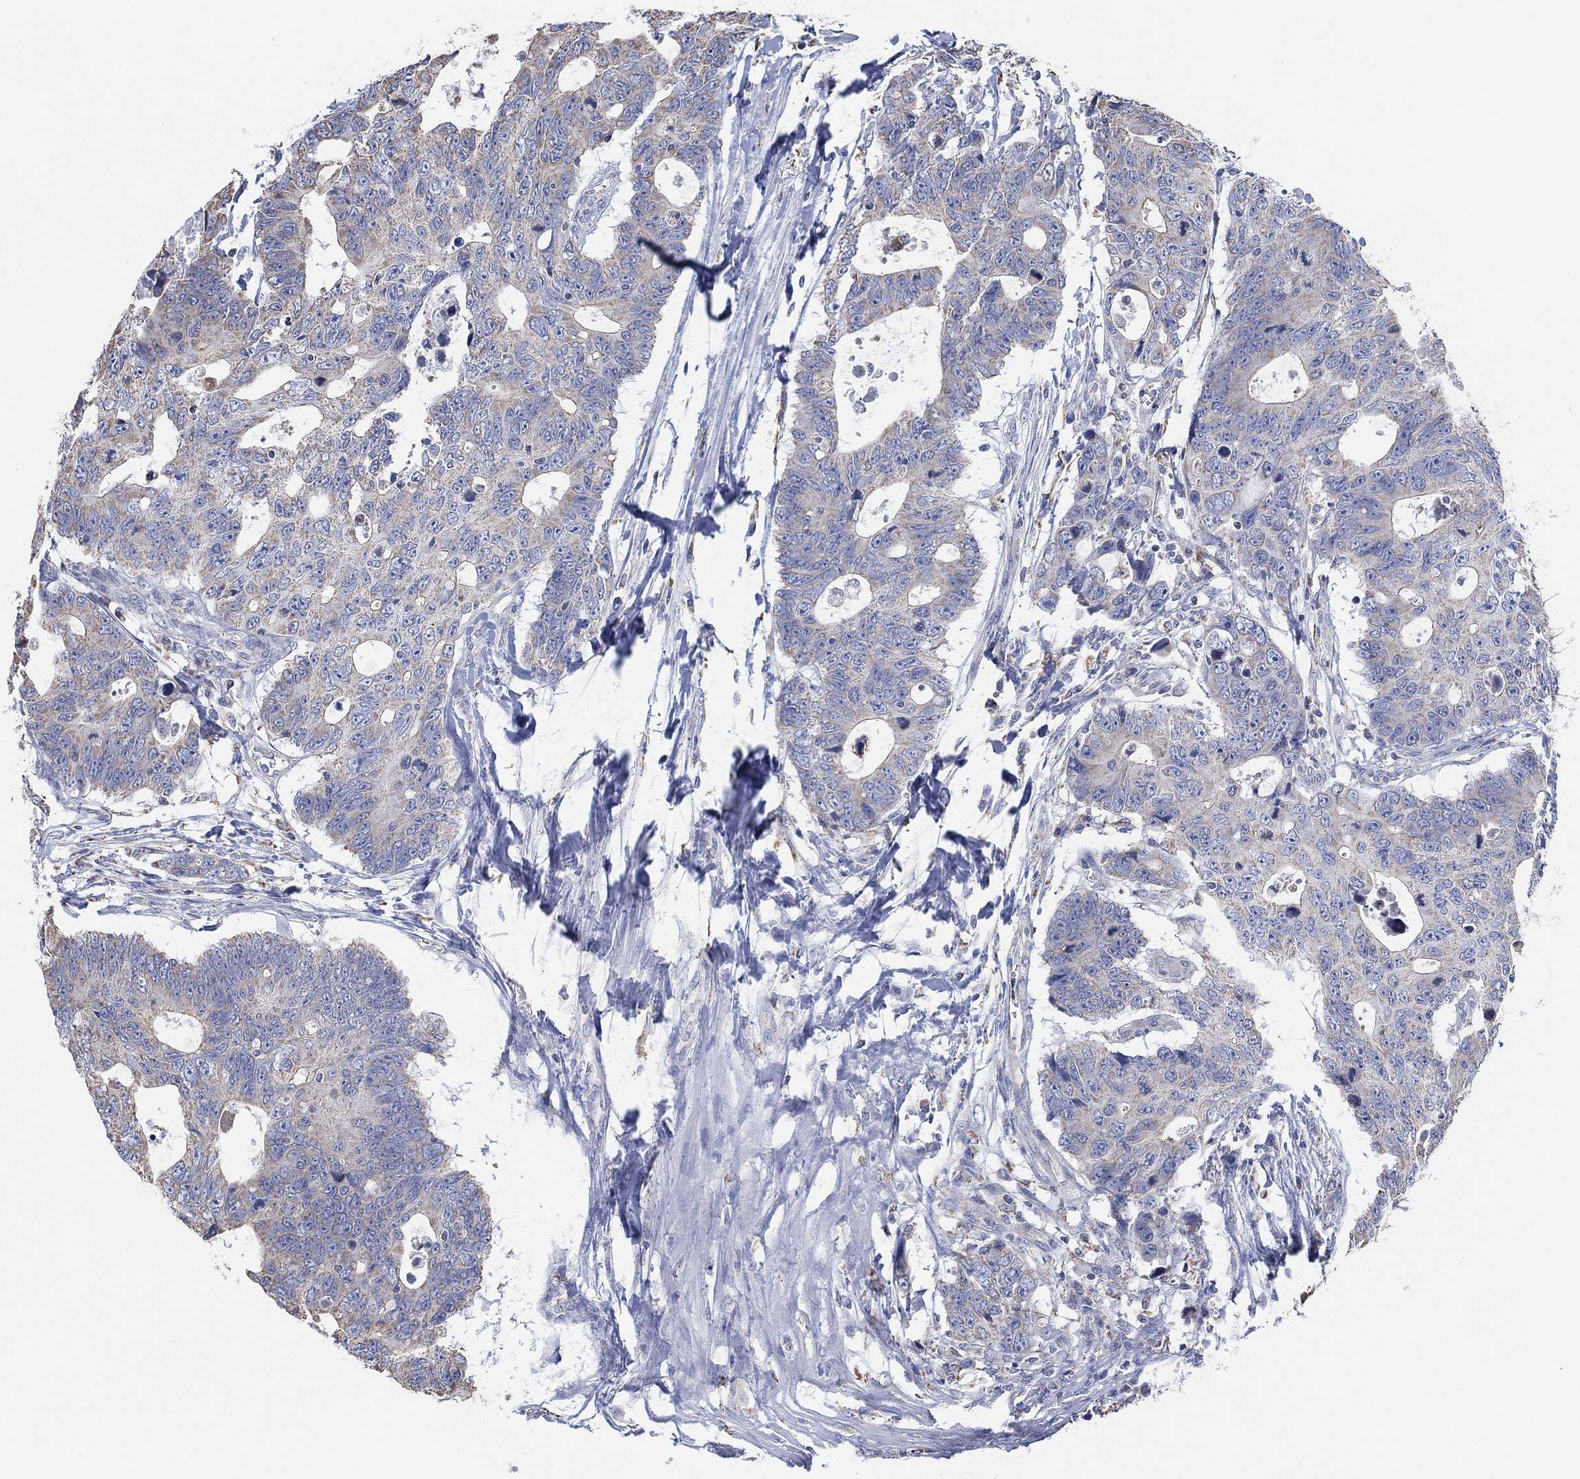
{"staining": {"intensity": "negative", "quantity": "none", "location": "none"}, "tissue": "colorectal cancer", "cell_type": "Tumor cells", "image_type": "cancer", "snomed": [{"axis": "morphology", "description": "Adenocarcinoma, NOS"}, {"axis": "topography", "description": "Colon"}], "caption": "This is an IHC histopathology image of human colorectal adenocarcinoma. There is no positivity in tumor cells.", "gene": "CFTR", "patient": {"sex": "female", "age": 77}}